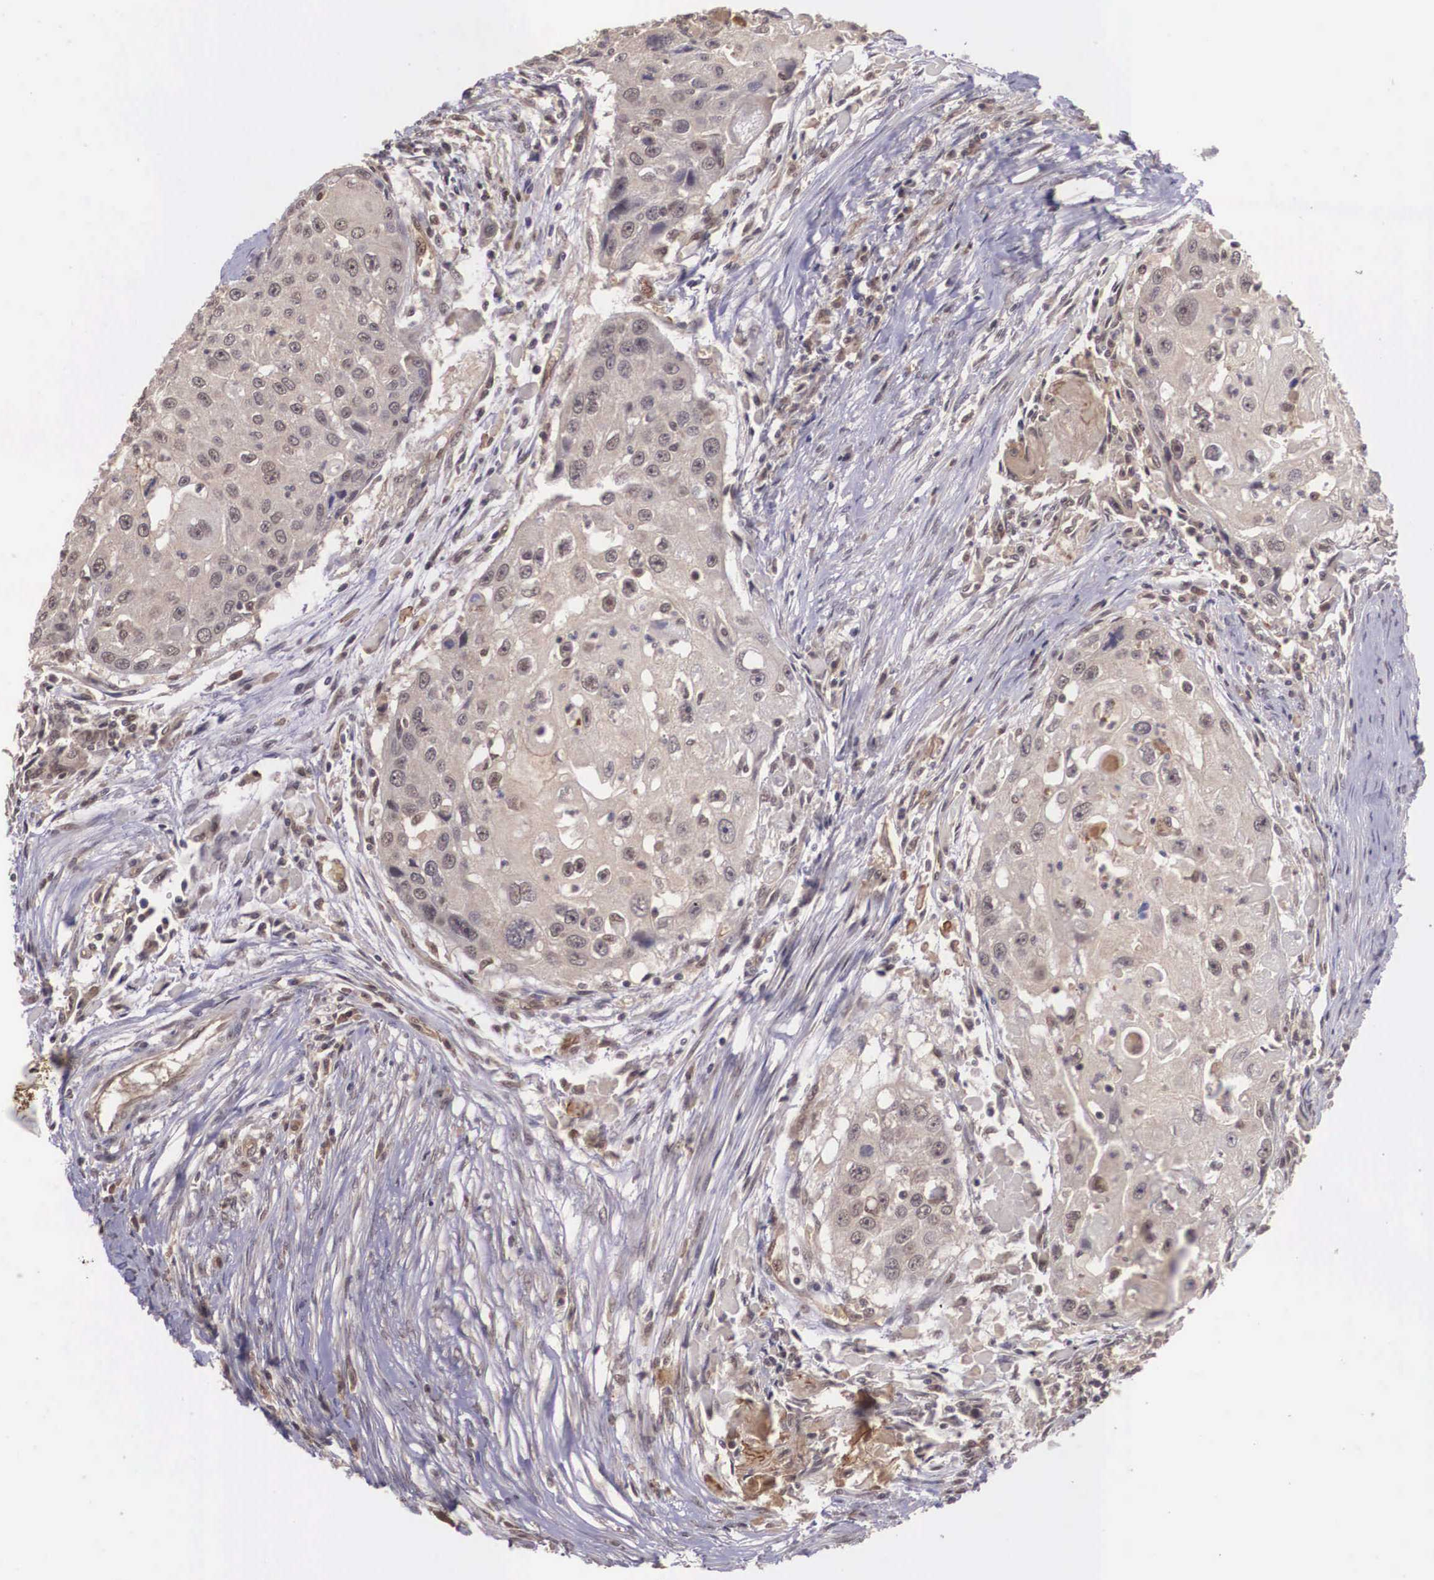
{"staining": {"intensity": "weak", "quantity": ">75%", "location": "cytoplasmic/membranous"}, "tissue": "head and neck cancer", "cell_type": "Tumor cells", "image_type": "cancer", "snomed": [{"axis": "morphology", "description": "Squamous cell carcinoma, NOS"}, {"axis": "topography", "description": "Head-Neck"}], "caption": "A micrograph of head and neck squamous cell carcinoma stained for a protein reveals weak cytoplasmic/membranous brown staining in tumor cells. The protein is shown in brown color, while the nuclei are stained blue.", "gene": "VASH1", "patient": {"sex": "male", "age": 64}}